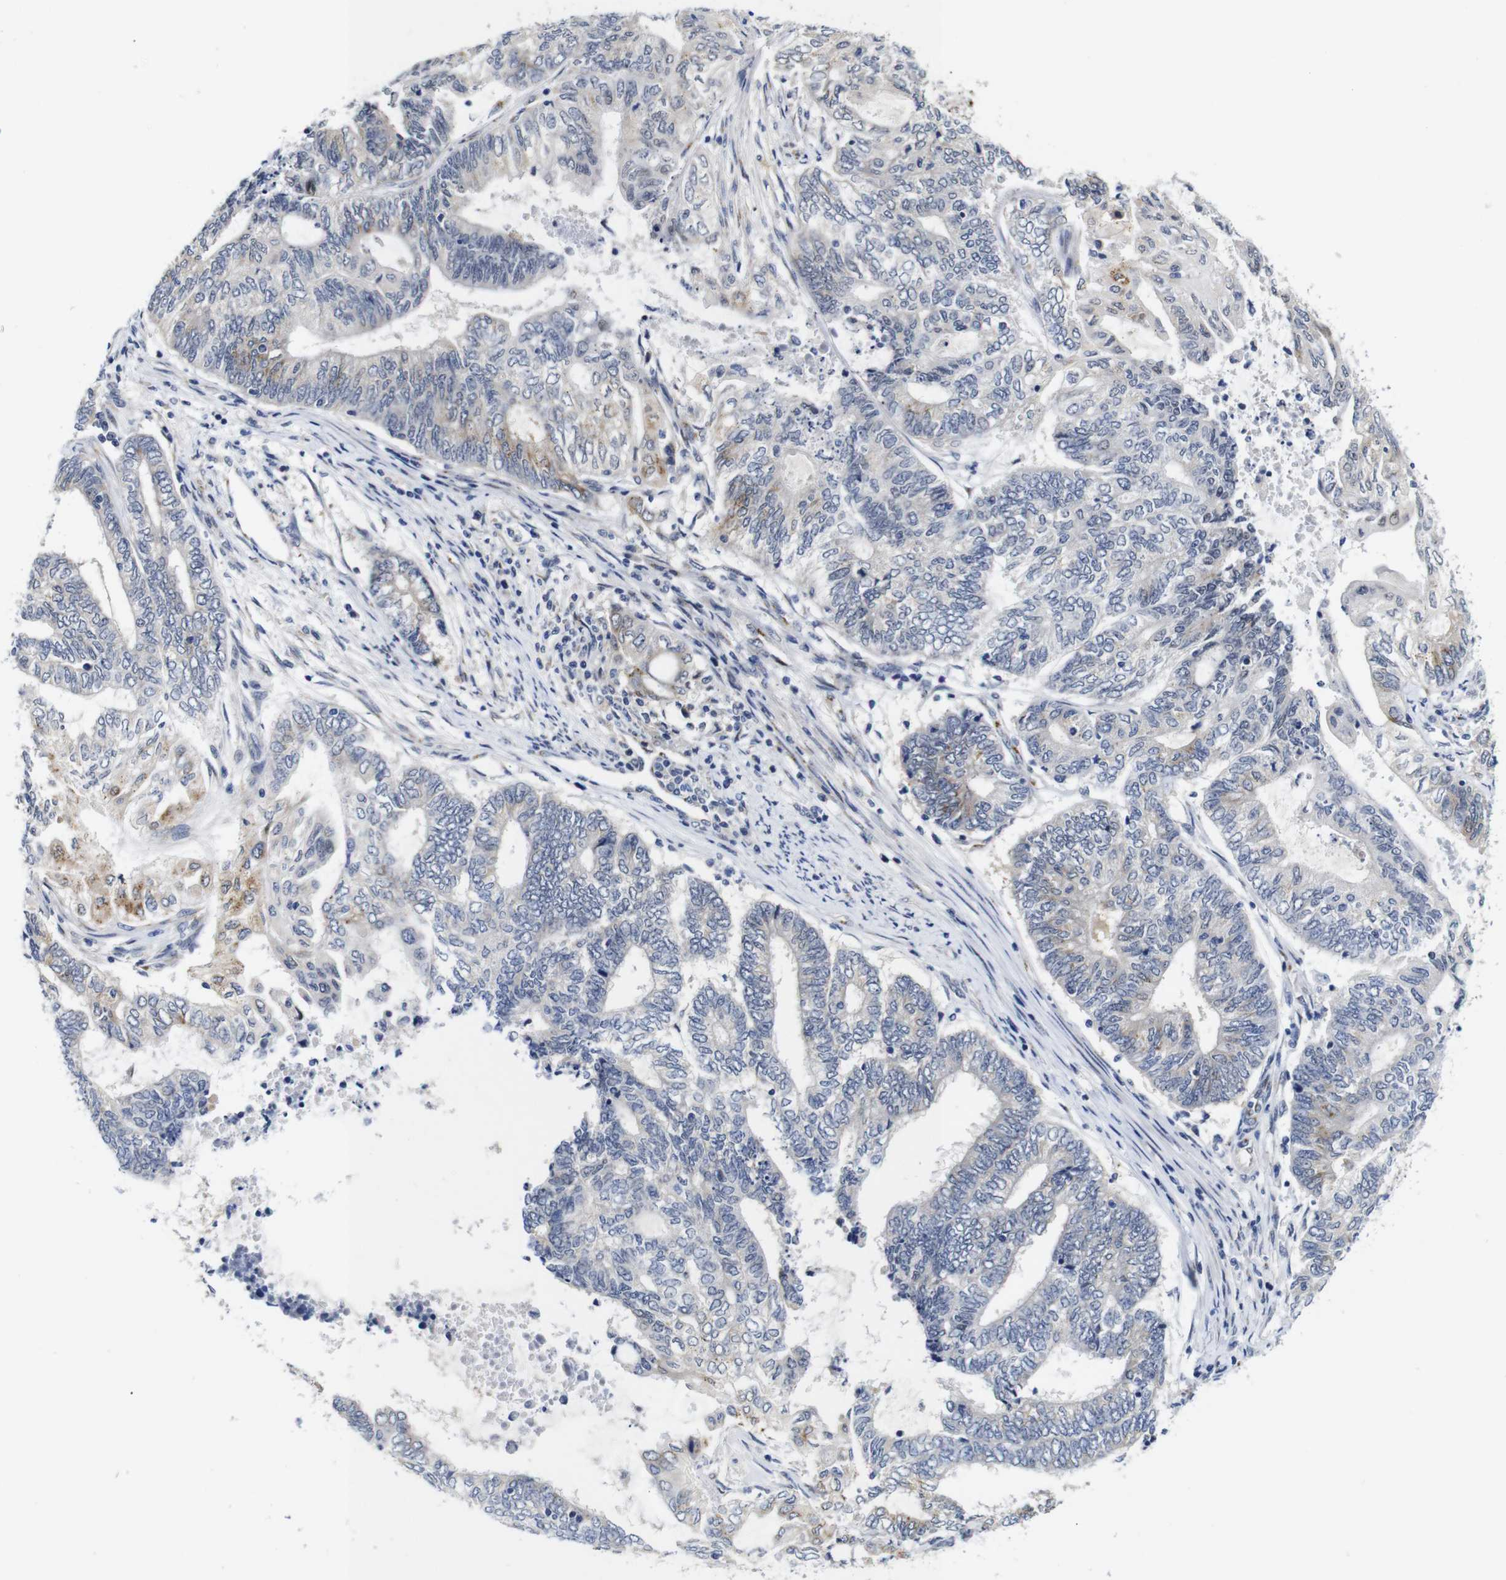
{"staining": {"intensity": "weak", "quantity": "<25%", "location": "cytoplasmic/membranous"}, "tissue": "endometrial cancer", "cell_type": "Tumor cells", "image_type": "cancer", "snomed": [{"axis": "morphology", "description": "Adenocarcinoma, NOS"}, {"axis": "topography", "description": "Uterus"}, {"axis": "topography", "description": "Endometrium"}], "caption": "Endometrial cancer (adenocarcinoma) was stained to show a protein in brown. There is no significant expression in tumor cells. (Brightfield microscopy of DAB (3,3'-diaminobenzidine) immunohistochemistry at high magnification).", "gene": "FURIN", "patient": {"sex": "female", "age": 70}}